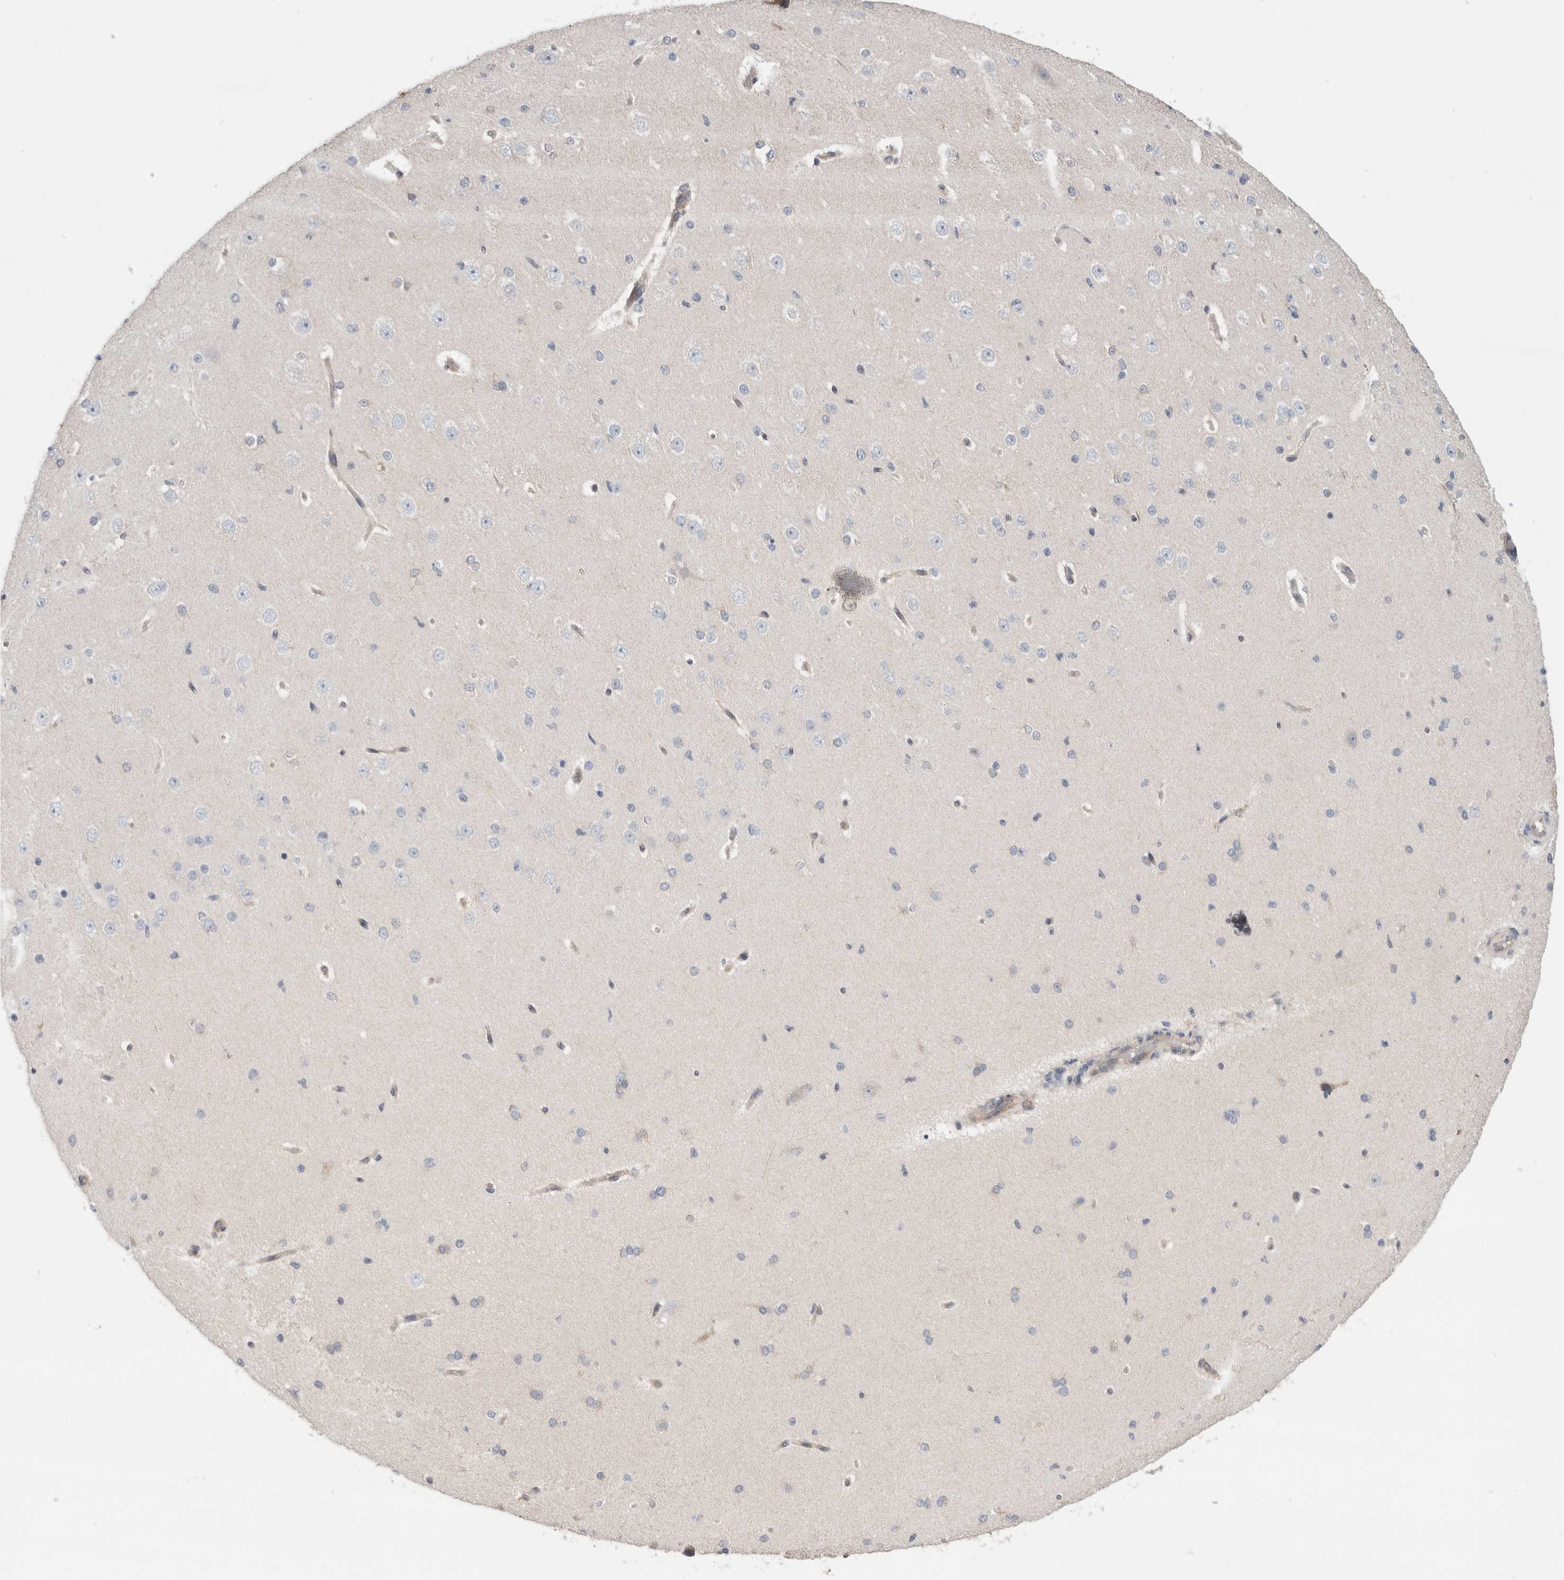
{"staining": {"intensity": "weak", "quantity": "25%-75%", "location": "cytoplasmic/membranous"}, "tissue": "cerebral cortex", "cell_type": "Endothelial cells", "image_type": "normal", "snomed": [{"axis": "morphology", "description": "Normal tissue, NOS"}, {"axis": "morphology", "description": "Developmental malformation"}, {"axis": "topography", "description": "Cerebral cortex"}], "caption": "Protein staining demonstrates weak cytoplasmic/membranous positivity in approximately 25%-75% of endothelial cells in unremarkable cerebral cortex.", "gene": "SYTL5", "patient": {"sex": "female", "age": 30}}